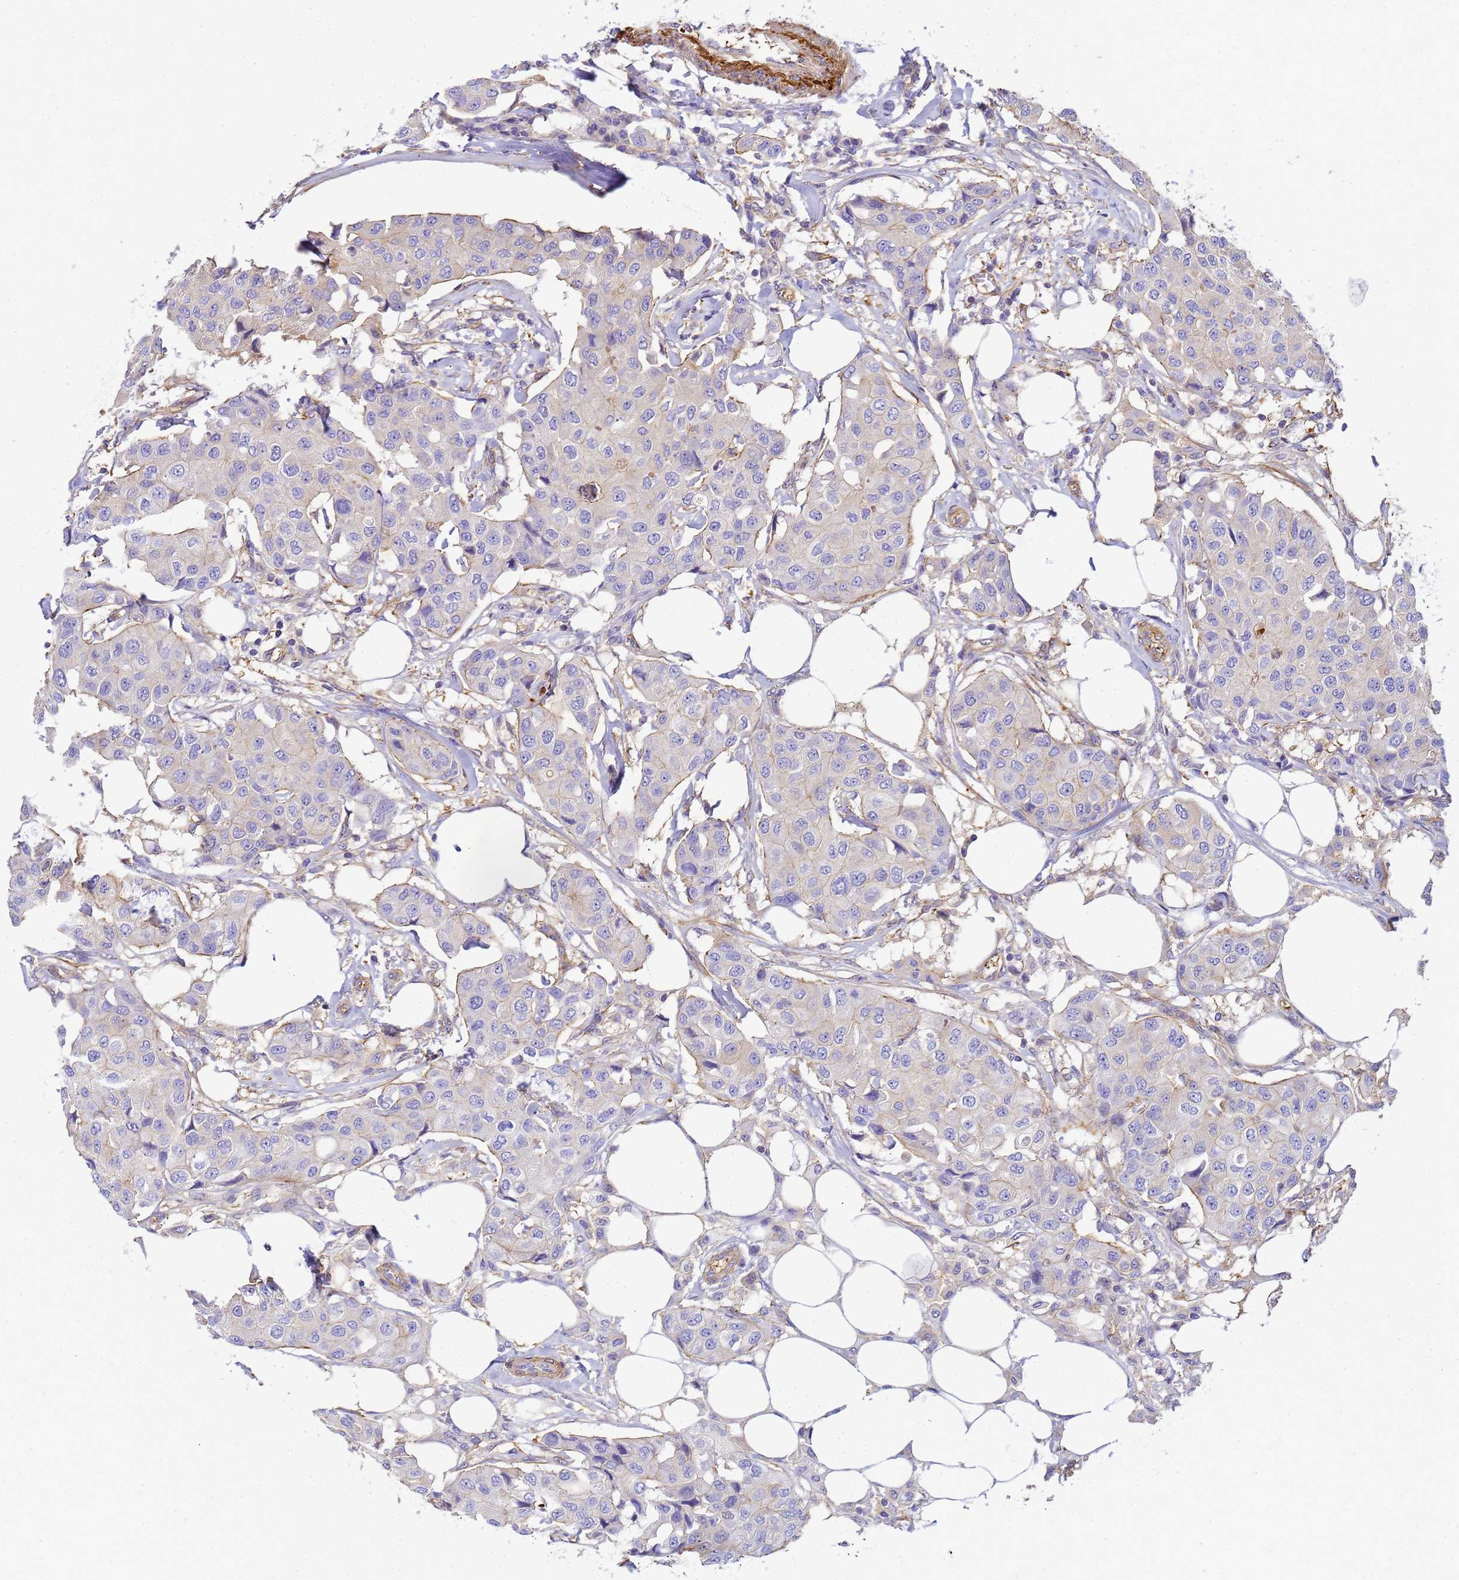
{"staining": {"intensity": "weak", "quantity": "<25%", "location": "cytoplasmic/membranous"}, "tissue": "breast cancer", "cell_type": "Tumor cells", "image_type": "cancer", "snomed": [{"axis": "morphology", "description": "Duct carcinoma"}, {"axis": "topography", "description": "Breast"}], "caption": "Immunohistochemical staining of human intraductal carcinoma (breast) reveals no significant positivity in tumor cells.", "gene": "MYL12A", "patient": {"sex": "female", "age": 80}}